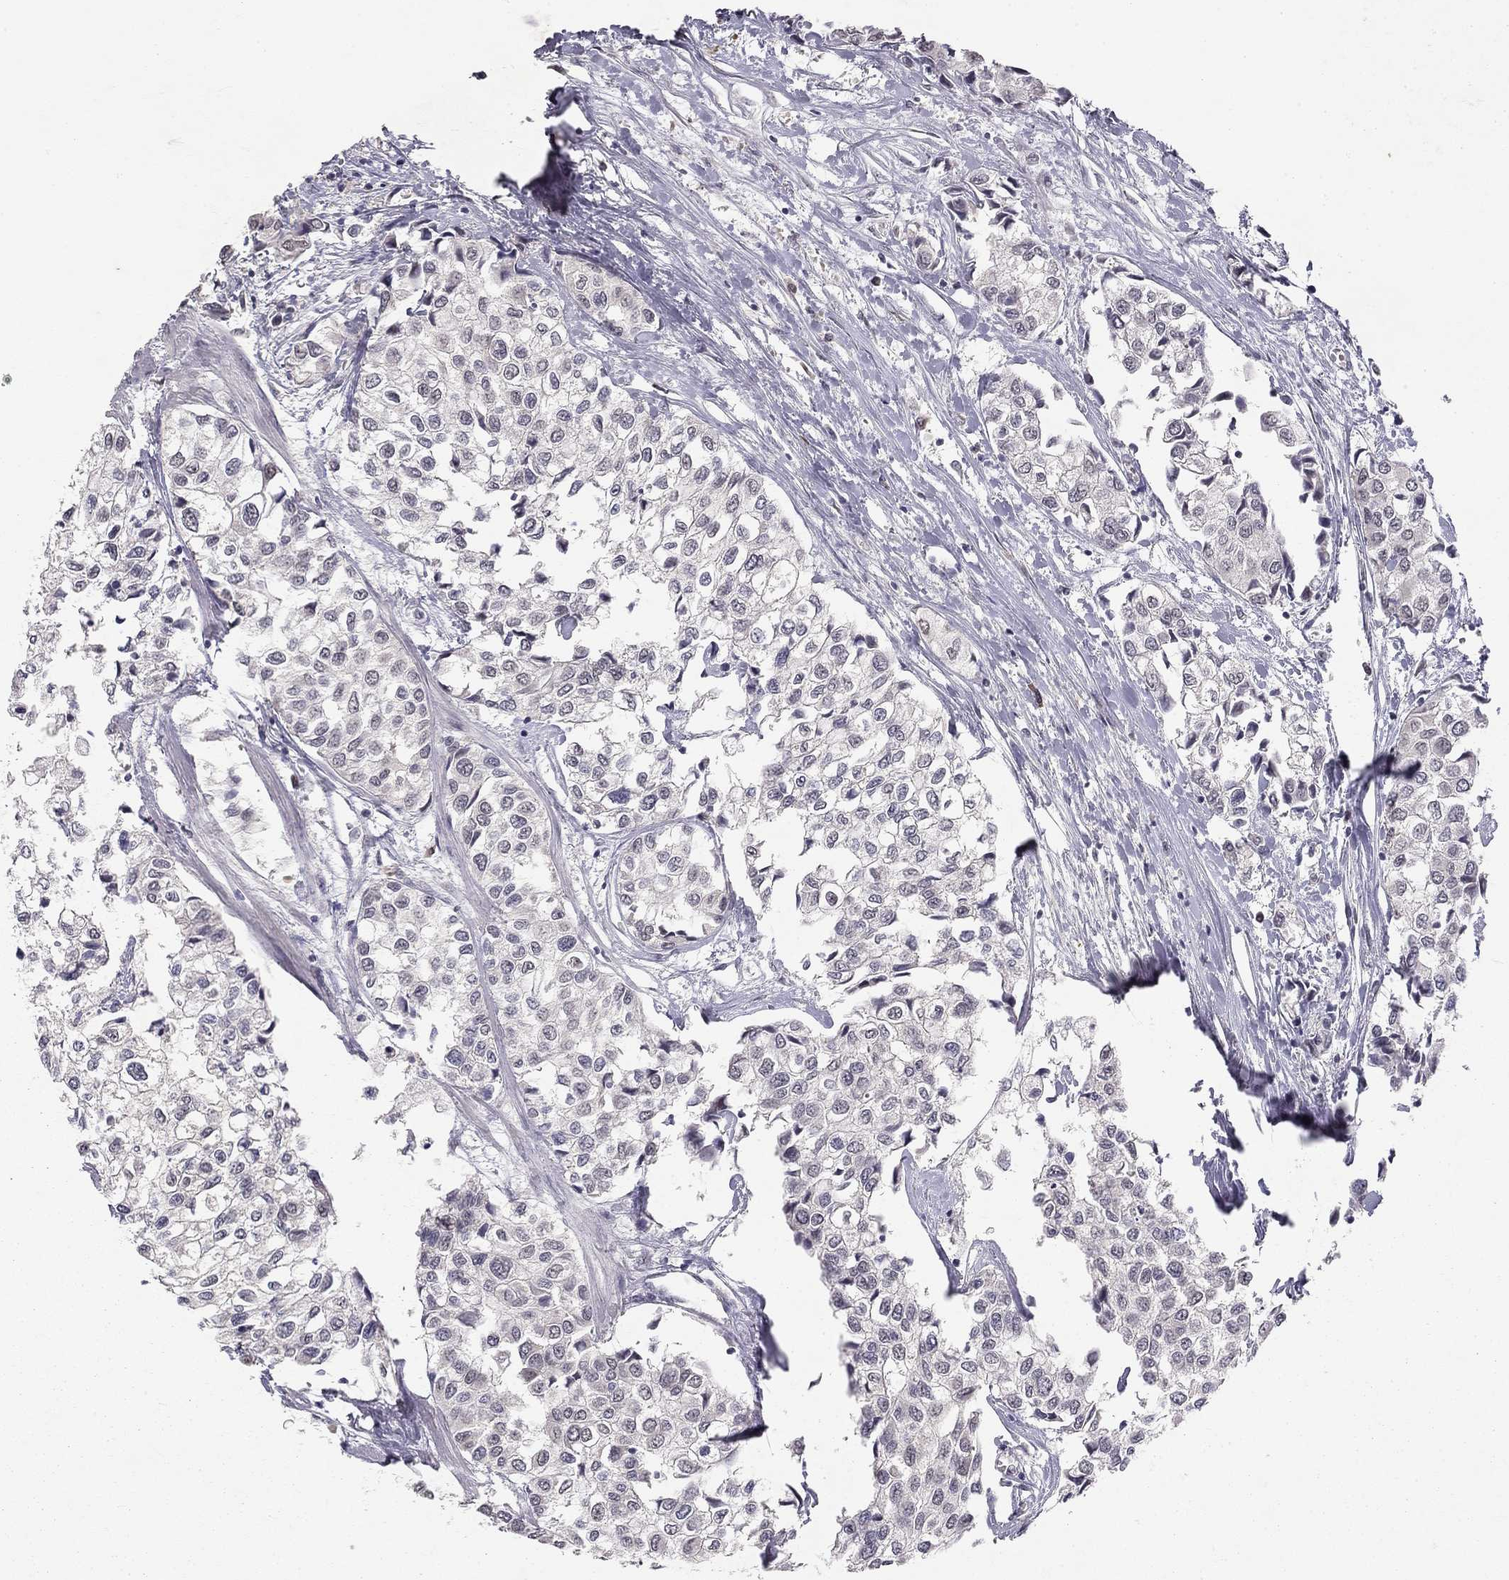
{"staining": {"intensity": "negative", "quantity": "none", "location": "none"}, "tissue": "urothelial cancer", "cell_type": "Tumor cells", "image_type": "cancer", "snomed": [{"axis": "morphology", "description": "Urothelial carcinoma, High grade"}, {"axis": "topography", "description": "Urinary bladder"}], "caption": "Tumor cells show no significant staining in high-grade urothelial carcinoma.", "gene": "STXBP6", "patient": {"sex": "male", "age": 73}}